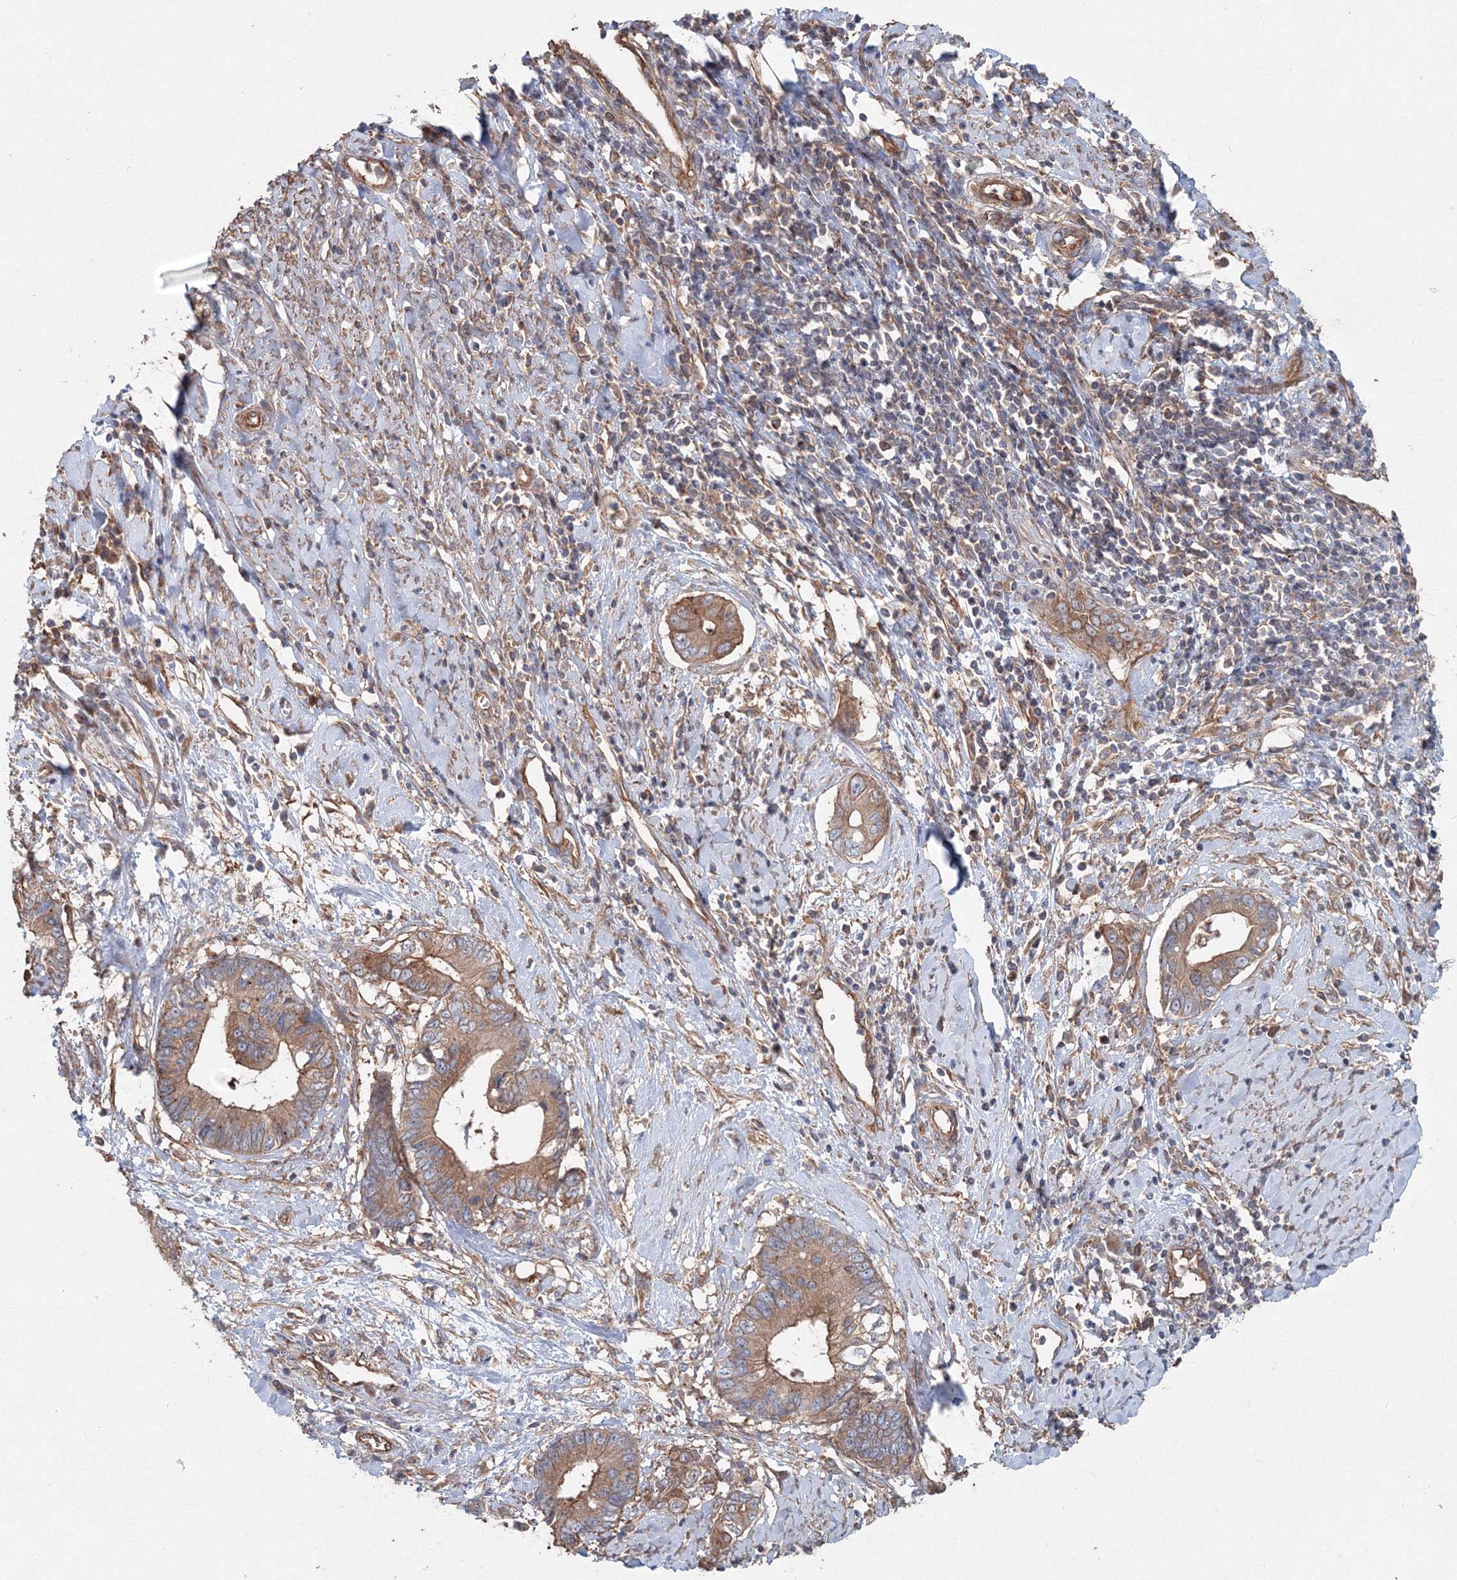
{"staining": {"intensity": "moderate", "quantity": ">75%", "location": "cytoplasmic/membranous"}, "tissue": "cervical cancer", "cell_type": "Tumor cells", "image_type": "cancer", "snomed": [{"axis": "morphology", "description": "Adenocarcinoma, NOS"}, {"axis": "topography", "description": "Cervix"}], "caption": "Protein staining of cervical cancer (adenocarcinoma) tissue displays moderate cytoplasmic/membranous positivity in approximately >75% of tumor cells.", "gene": "EXOC1", "patient": {"sex": "female", "age": 44}}